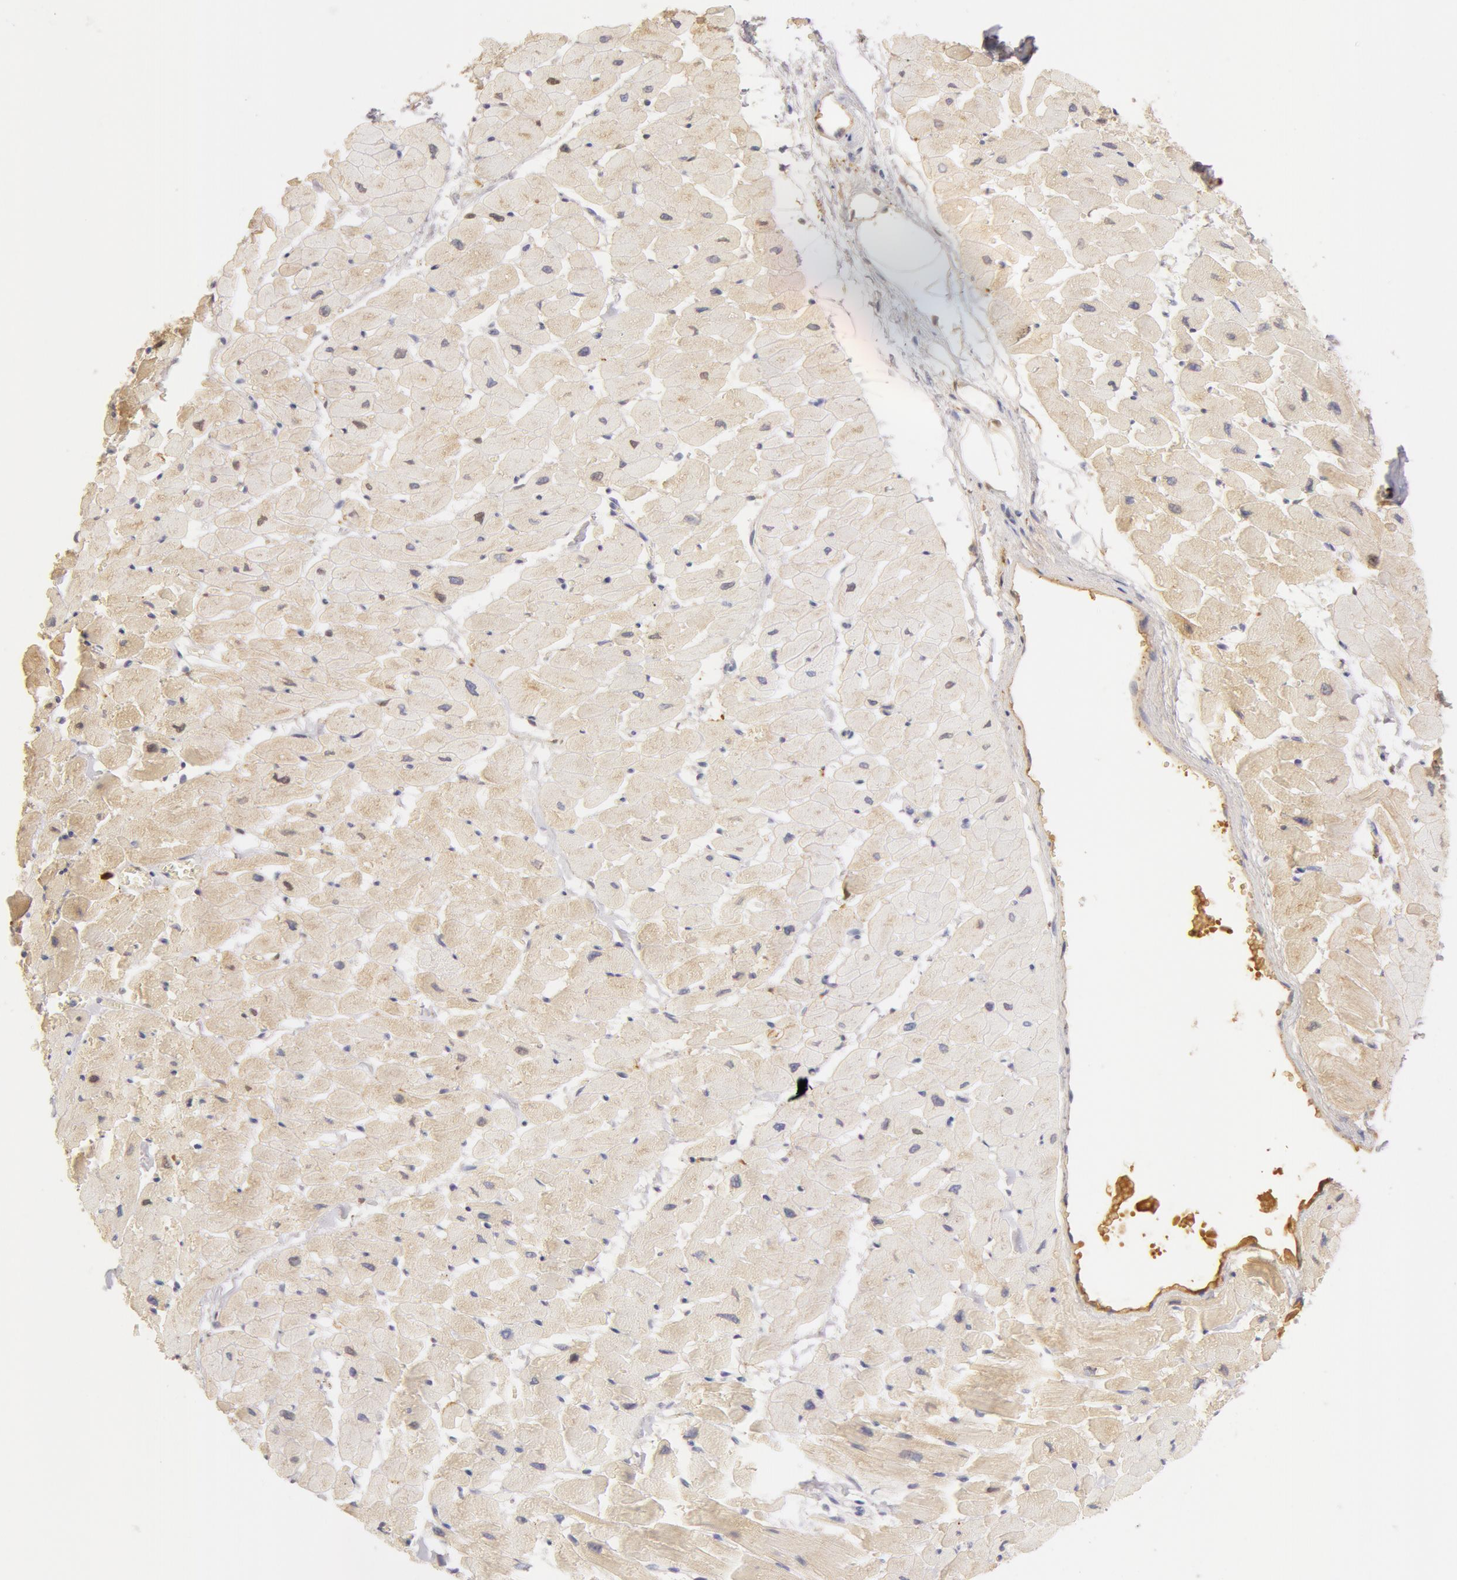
{"staining": {"intensity": "weak", "quantity": ">75%", "location": "cytoplasmic/membranous"}, "tissue": "heart muscle", "cell_type": "Cardiomyocytes", "image_type": "normal", "snomed": [{"axis": "morphology", "description": "Normal tissue, NOS"}, {"axis": "topography", "description": "Heart"}], "caption": "Weak cytoplasmic/membranous protein positivity is seen in about >75% of cardiomyocytes in heart muscle.", "gene": "GC", "patient": {"sex": "female", "age": 19}}